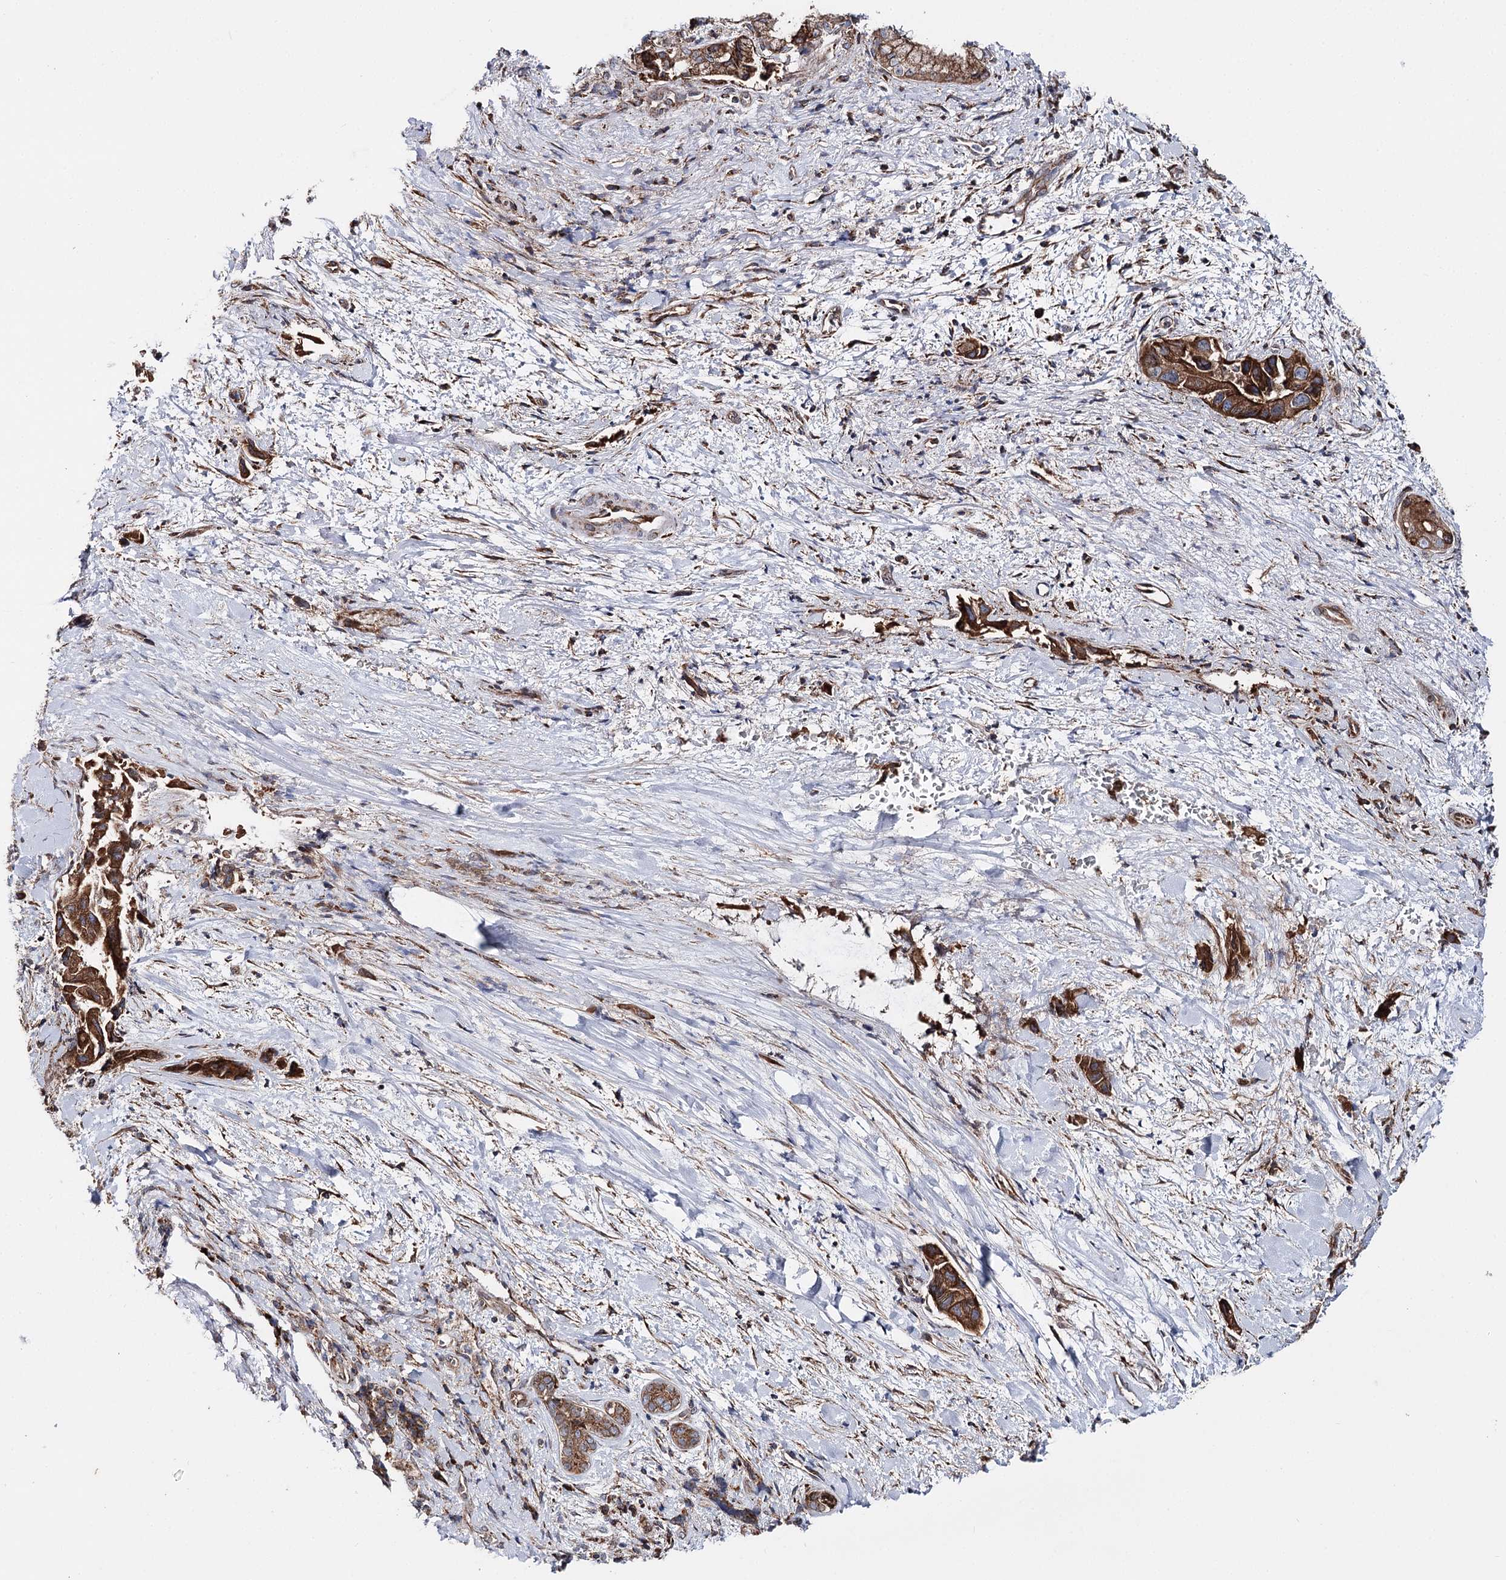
{"staining": {"intensity": "strong", "quantity": ">75%", "location": "cytoplasmic/membranous"}, "tissue": "pancreatic cancer", "cell_type": "Tumor cells", "image_type": "cancer", "snomed": [{"axis": "morphology", "description": "Adenocarcinoma, NOS"}, {"axis": "topography", "description": "Pancreas"}], "caption": "Immunohistochemical staining of human pancreatic cancer (adenocarcinoma) shows high levels of strong cytoplasmic/membranous protein staining in approximately >75% of tumor cells.", "gene": "MSANTD2", "patient": {"sex": "female", "age": 78}}